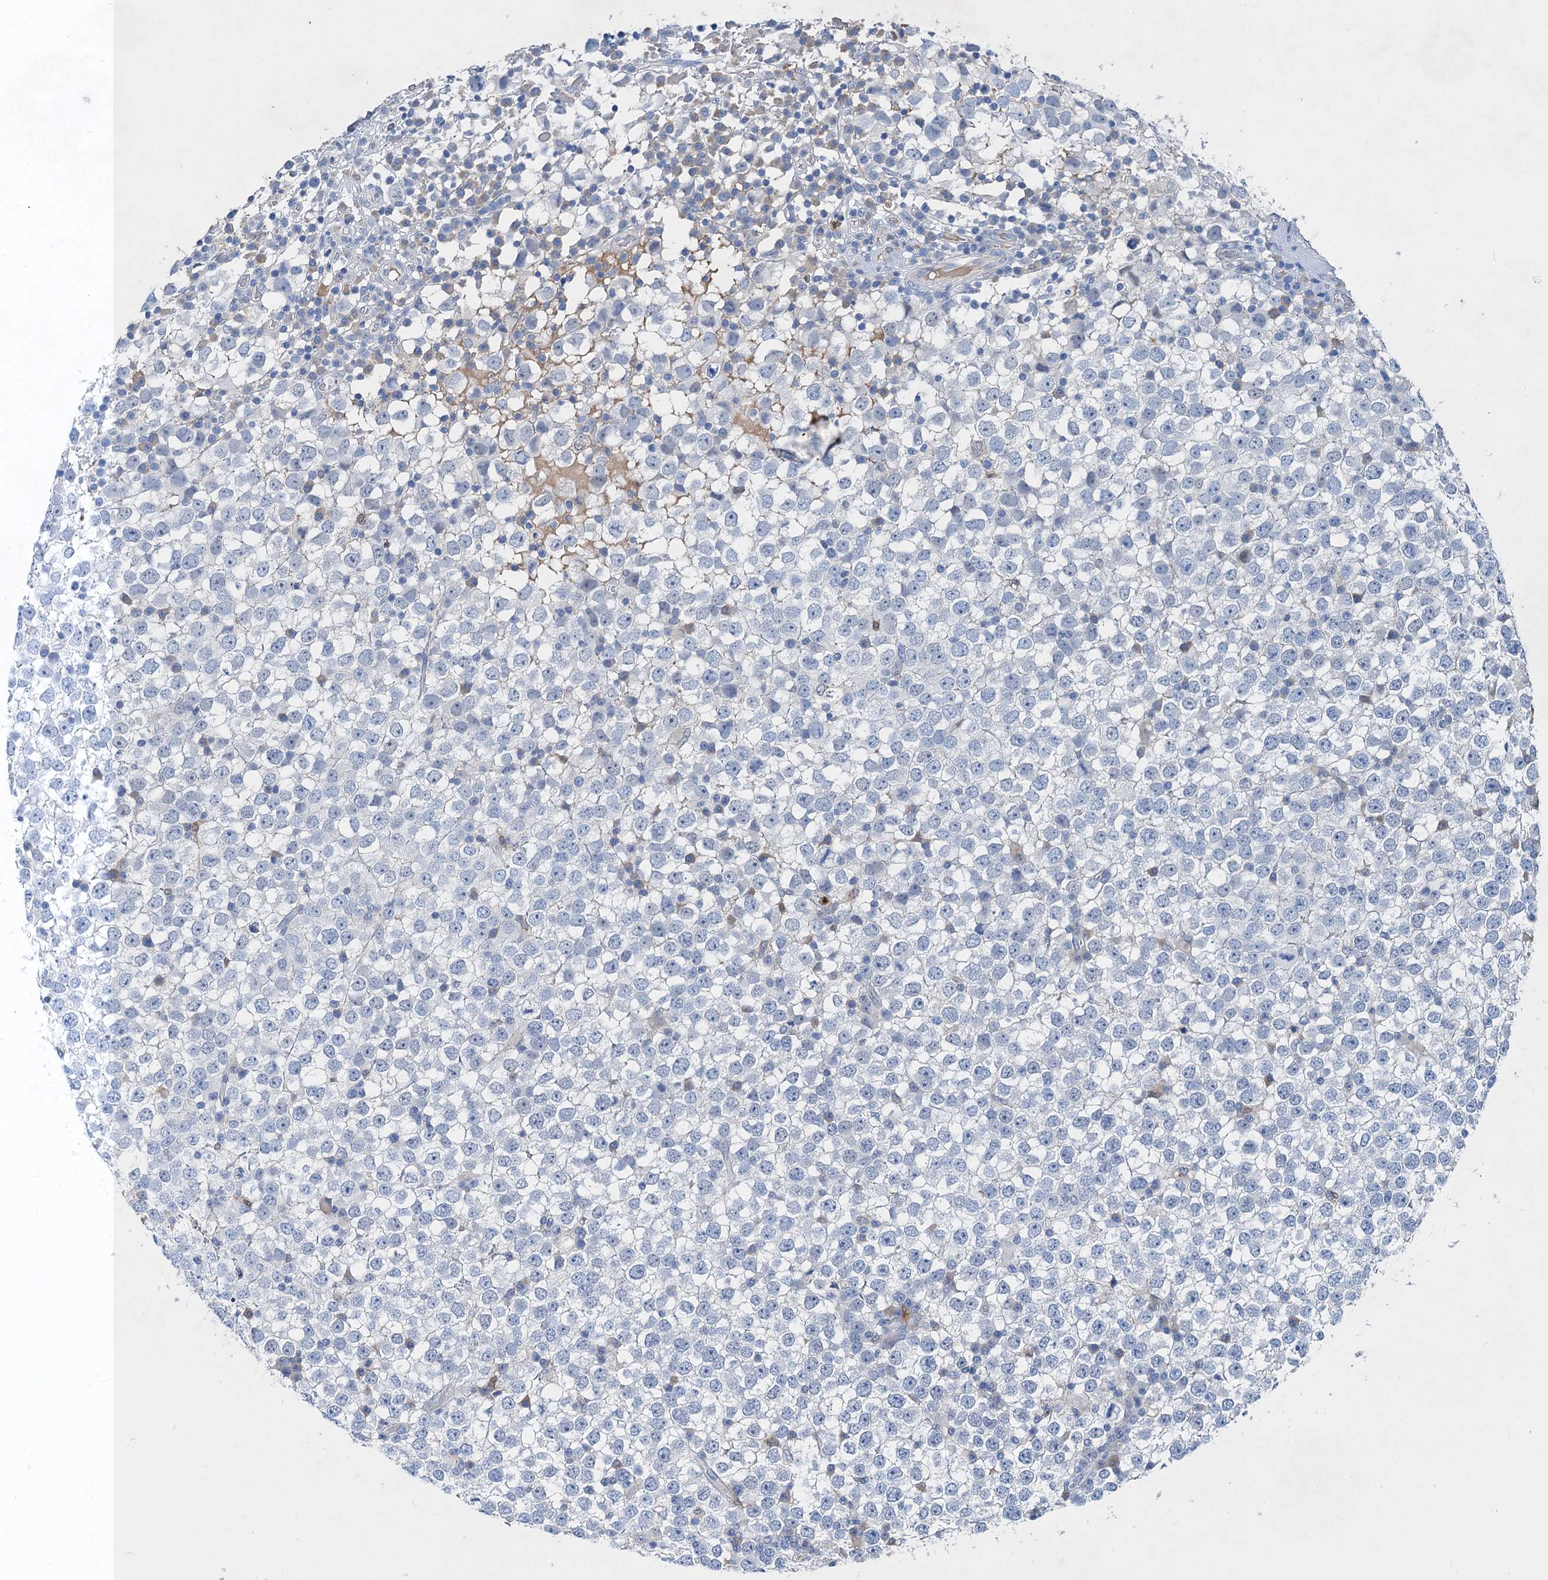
{"staining": {"intensity": "negative", "quantity": "none", "location": "none"}, "tissue": "testis cancer", "cell_type": "Tumor cells", "image_type": "cancer", "snomed": [{"axis": "morphology", "description": "Seminoma, NOS"}, {"axis": "topography", "description": "Testis"}], "caption": "The immunohistochemistry photomicrograph has no significant expression in tumor cells of testis cancer tissue.", "gene": "OTOA", "patient": {"sex": "male", "age": 65}}